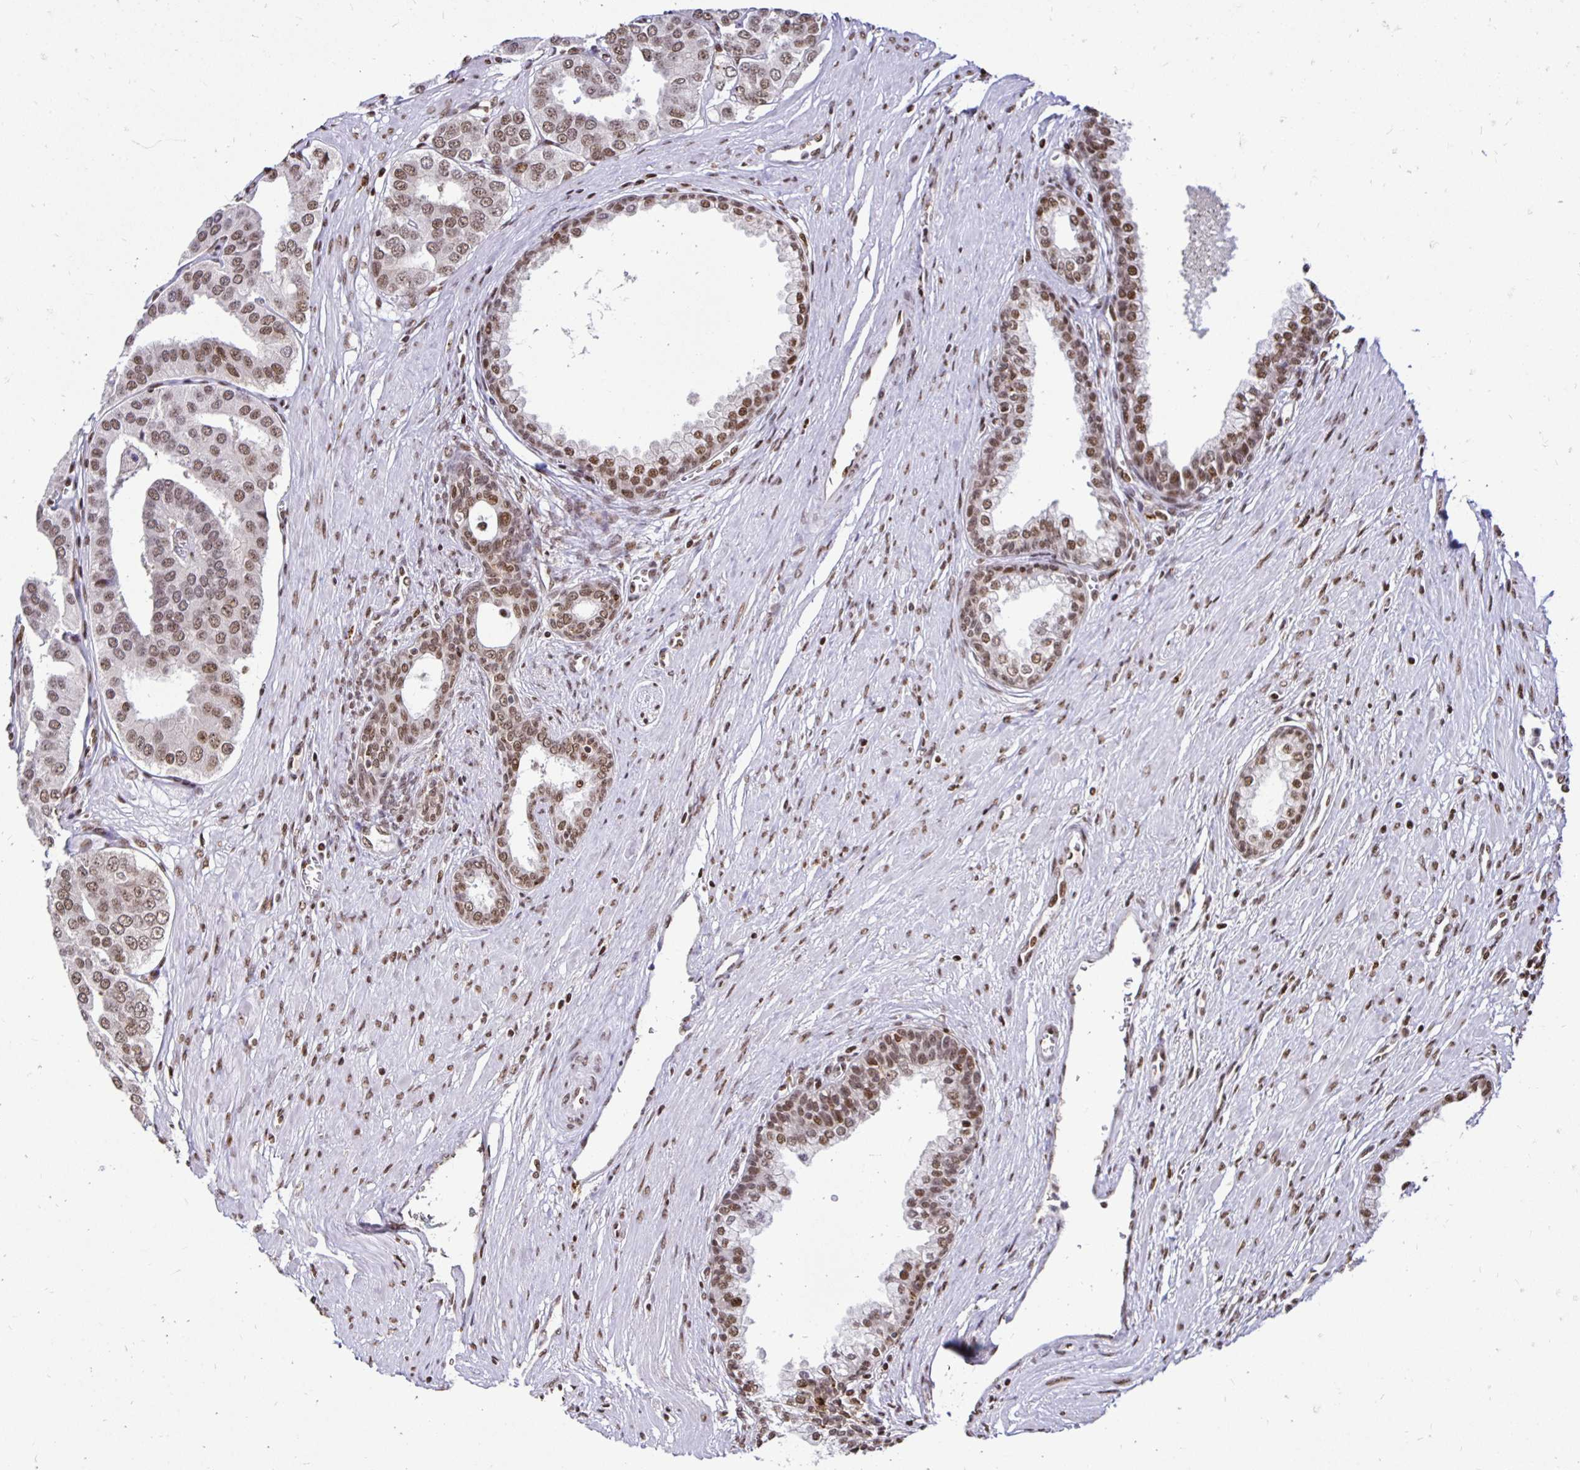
{"staining": {"intensity": "moderate", "quantity": ">75%", "location": "nuclear"}, "tissue": "prostate cancer", "cell_type": "Tumor cells", "image_type": "cancer", "snomed": [{"axis": "morphology", "description": "Adenocarcinoma, High grade"}, {"axis": "topography", "description": "Prostate"}], "caption": "Moderate nuclear positivity is seen in approximately >75% of tumor cells in prostate cancer (adenocarcinoma (high-grade)). Nuclei are stained in blue.", "gene": "ZNF579", "patient": {"sex": "male", "age": 58}}